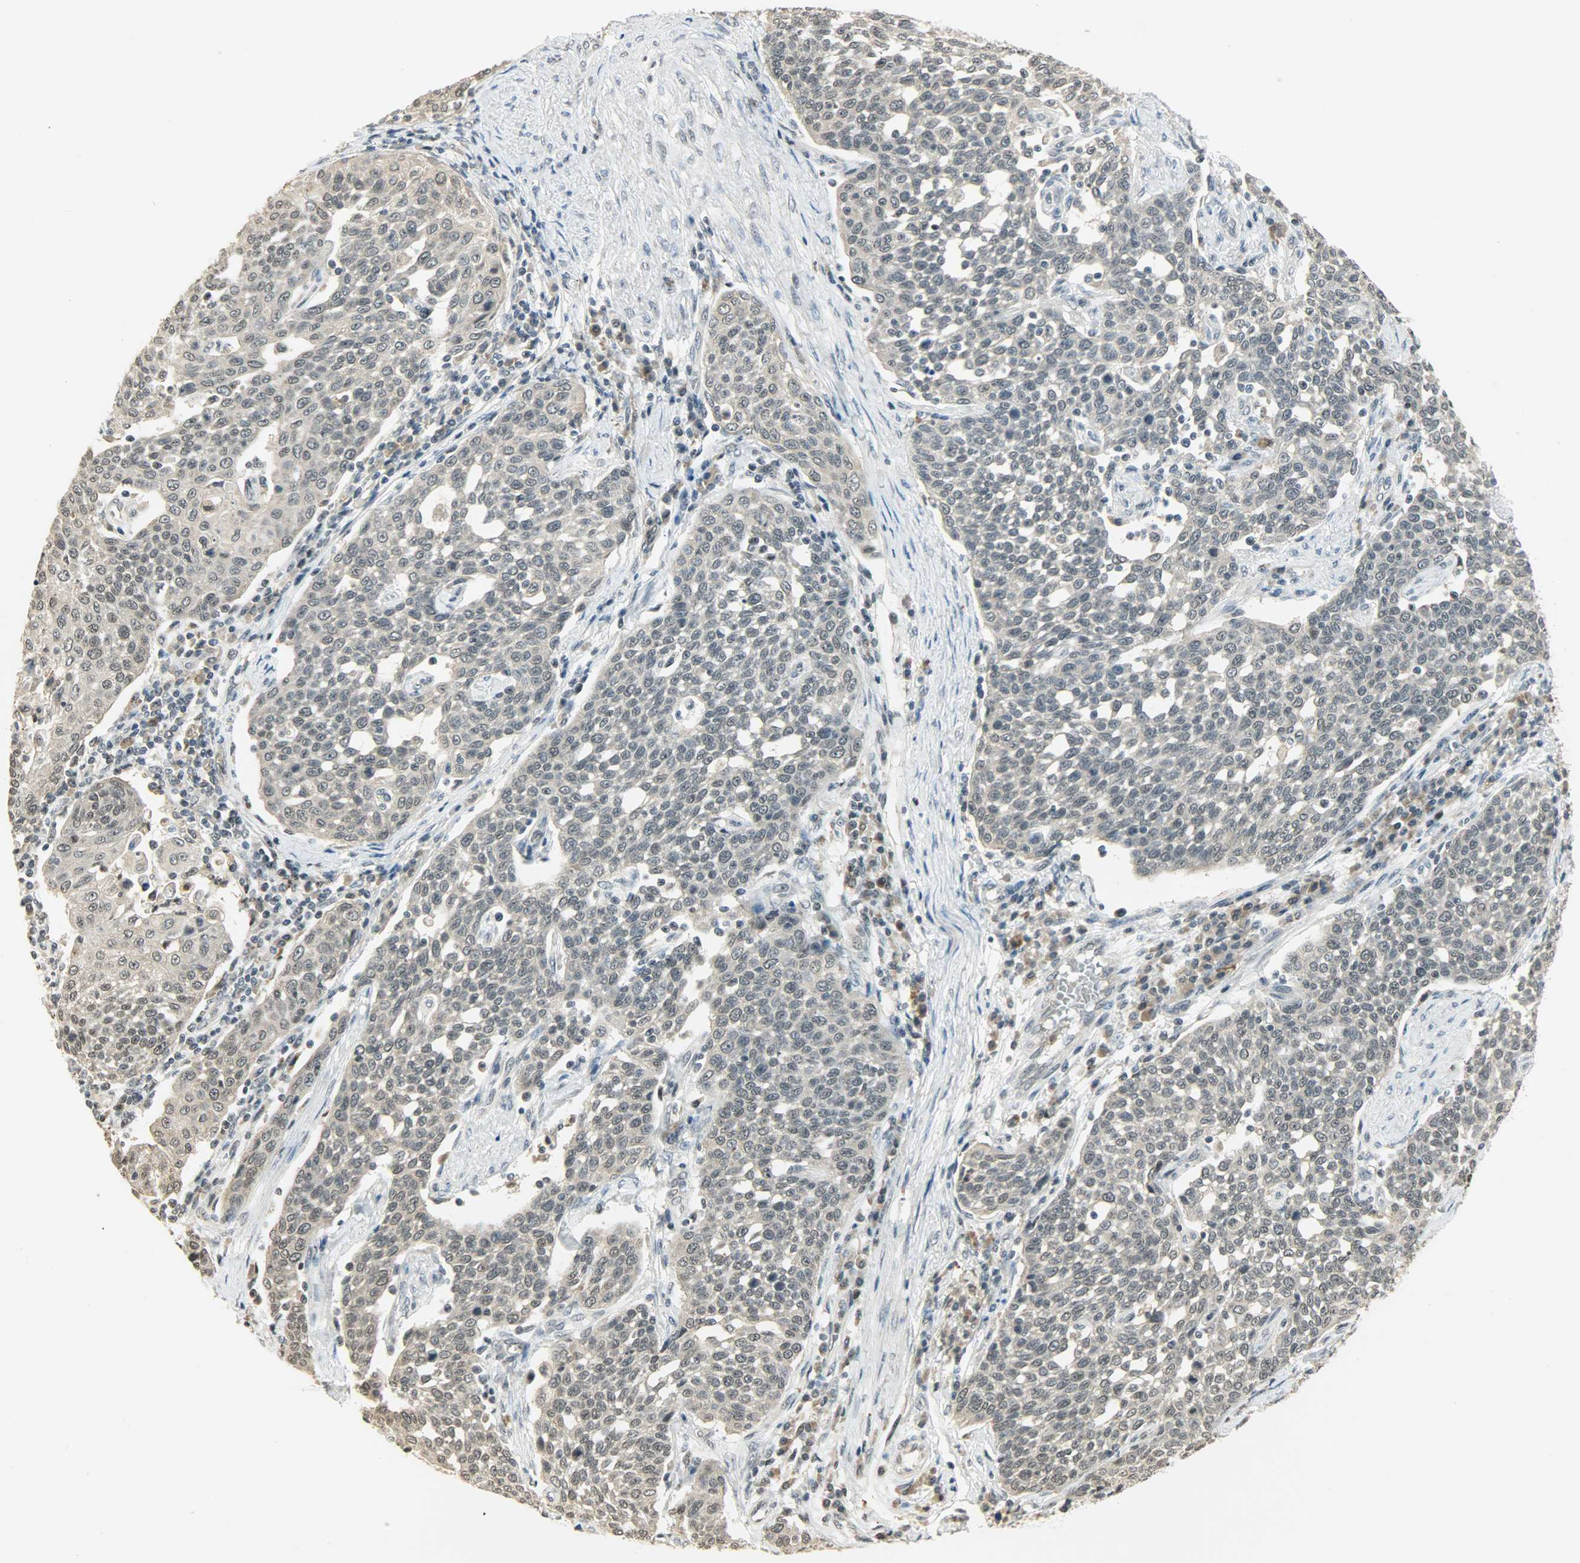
{"staining": {"intensity": "weak", "quantity": "<25%", "location": "cytoplasmic/membranous"}, "tissue": "cervical cancer", "cell_type": "Tumor cells", "image_type": "cancer", "snomed": [{"axis": "morphology", "description": "Squamous cell carcinoma, NOS"}, {"axis": "topography", "description": "Cervix"}], "caption": "This is an immunohistochemistry (IHC) micrograph of cervical squamous cell carcinoma. There is no expression in tumor cells.", "gene": "SMARCA5", "patient": {"sex": "female", "age": 34}}